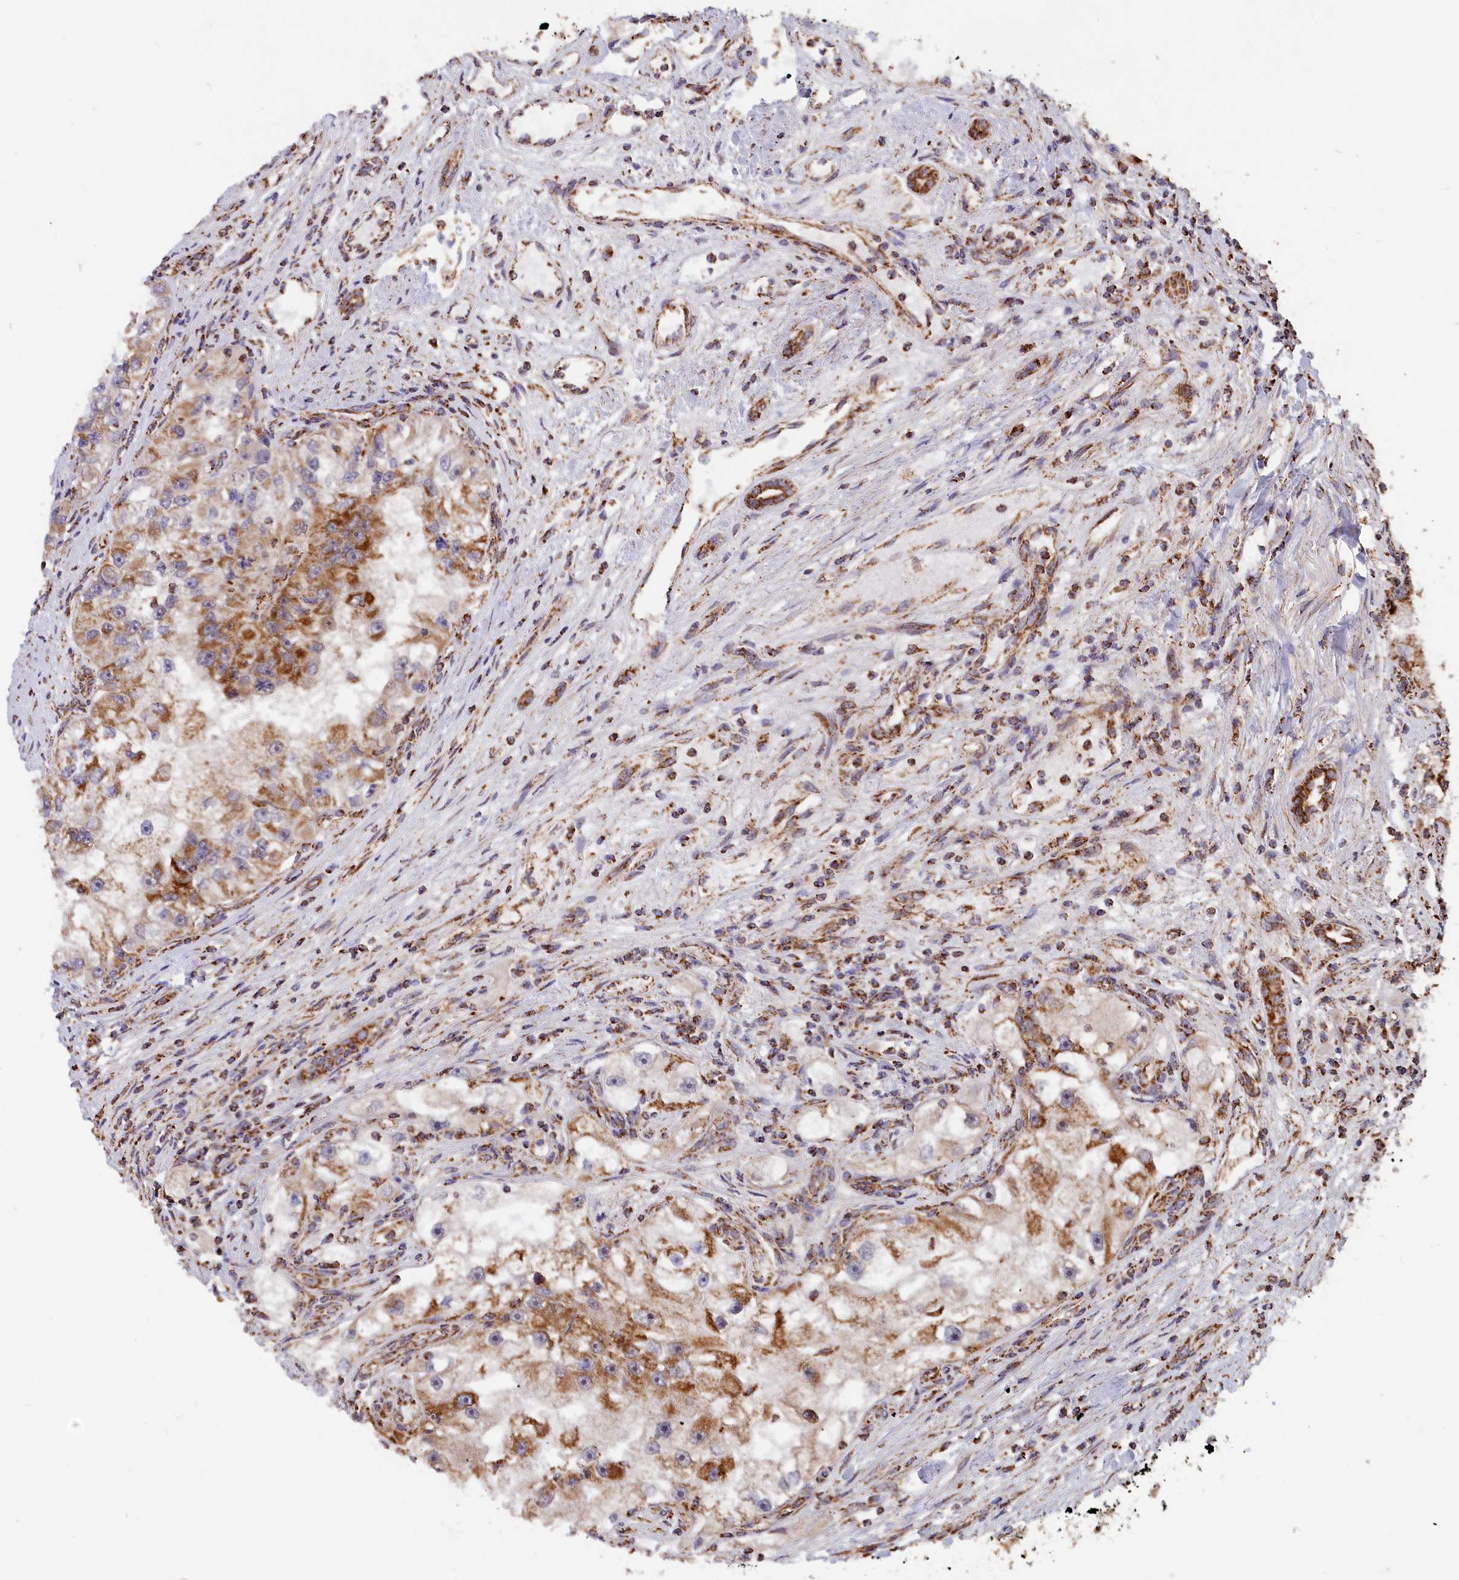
{"staining": {"intensity": "strong", "quantity": "25%-75%", "location": "cytoplasmic/membranous"}, "tissue": "renal cancer", "cell_type": "Tumor cells", "image_type": "cancer", "snomed": [{"axis": "morphology", "description": "Adenocarcinoma, NOS"}, {"axis": "topography", "description": "Kidney"}], "caption": "Renal cancer (adenocarcinoma) stained for a protein (brown) reveals strong cytoplasmic/membranous positive staining in approximately 25%-75% of tumor cells.", "gene": "MACROD1", "patient": {"sex": "male", "age": 63}}